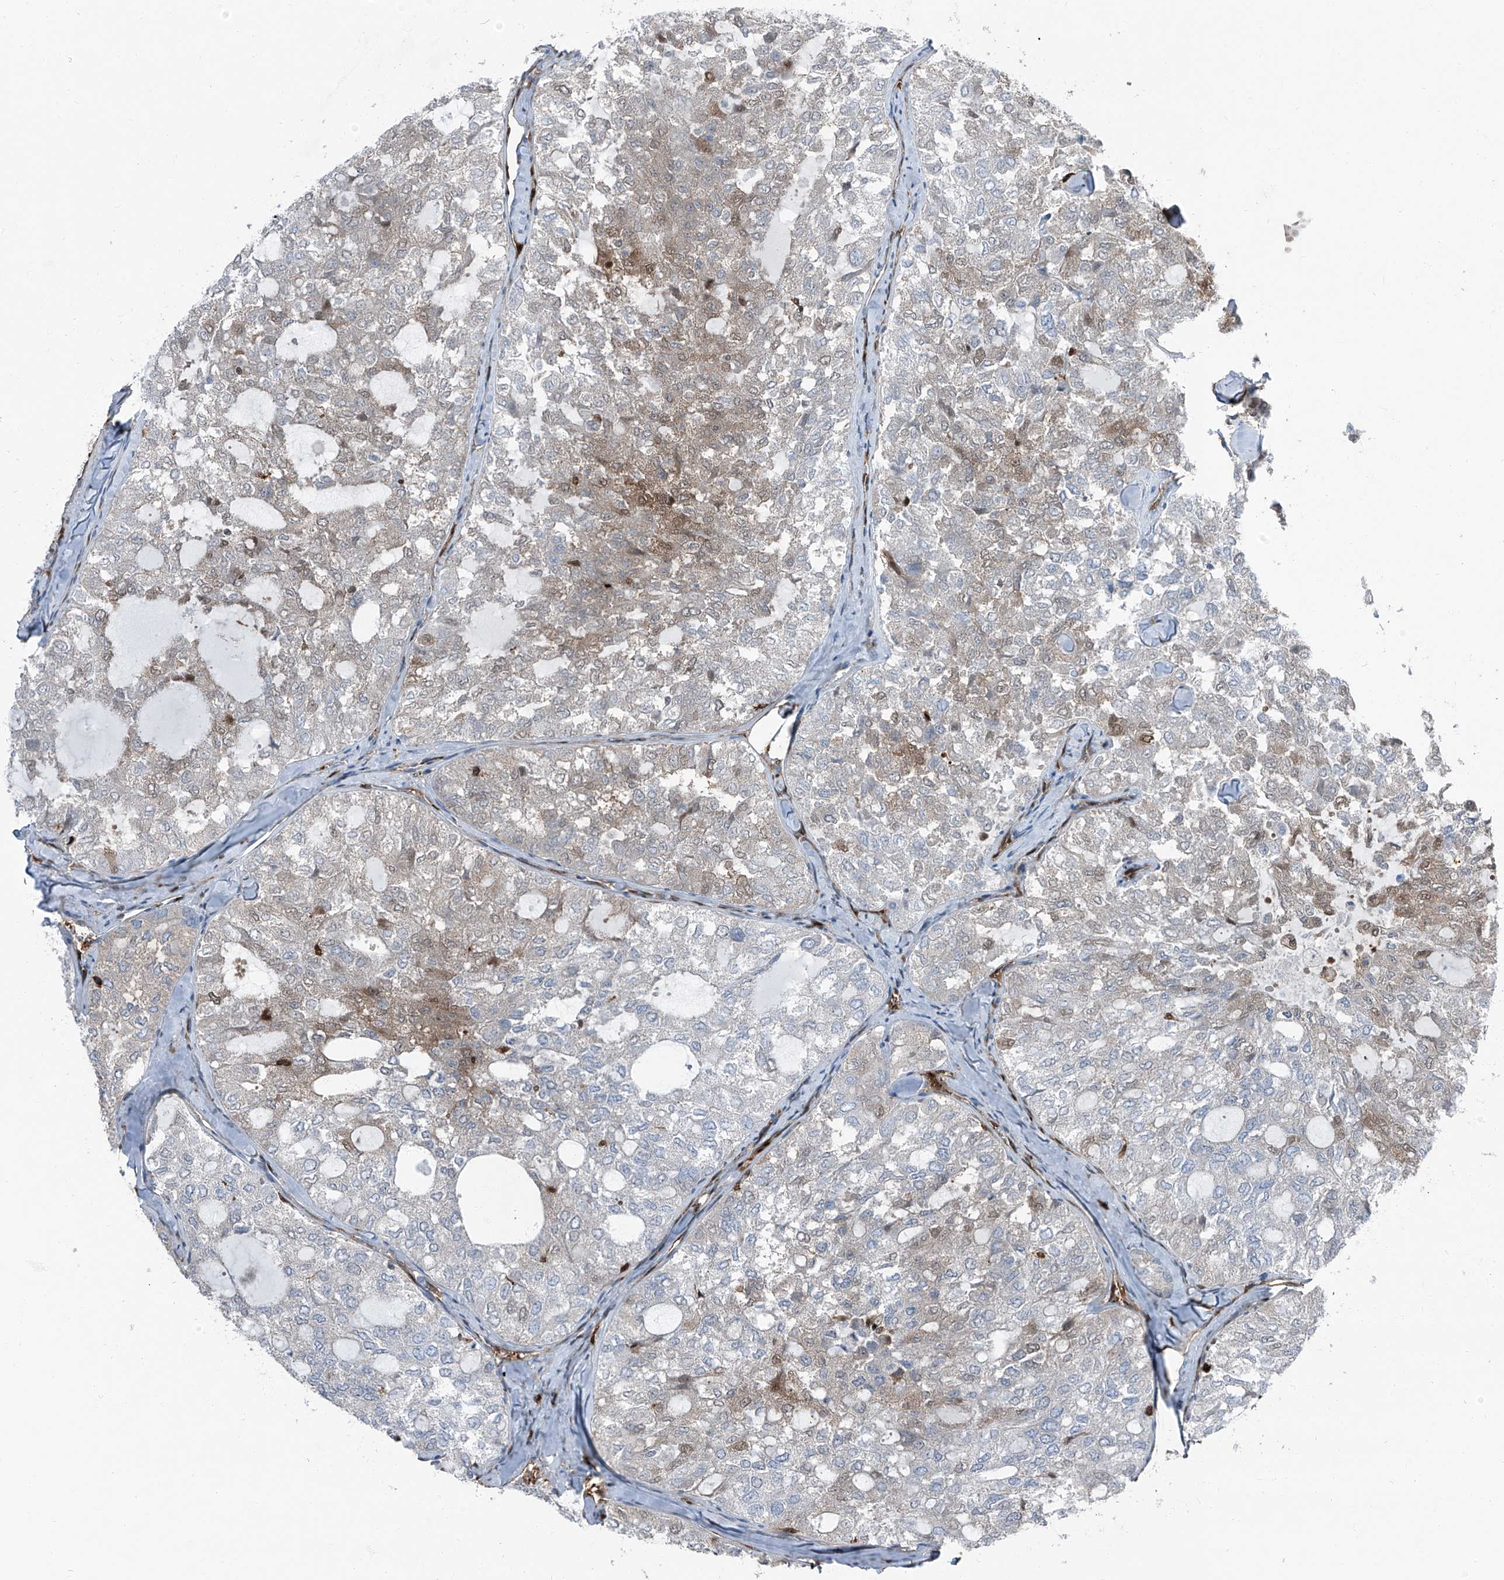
{"staining": {"intensity": "weak", "quantity": "<25%", "location": "cytoplasmic/membranous,nuclear"}, "tissue": "thyroid cancer", "cell_type": "Tumor cells", "image_type": "cancer", "snomed": [{"axis": "morphology", "description": "Follicular adenoma carcinoma, NOS"}, {"axis": "topography", "description": "Thyroid gland"}], "caption": "There is no significant expression in tumor cells of thyroid follicular adenoma carcinoma. Nuclei are stained in blue.", "gene": "PSMB10", "patient": {"sex": "male", "age": 75}}